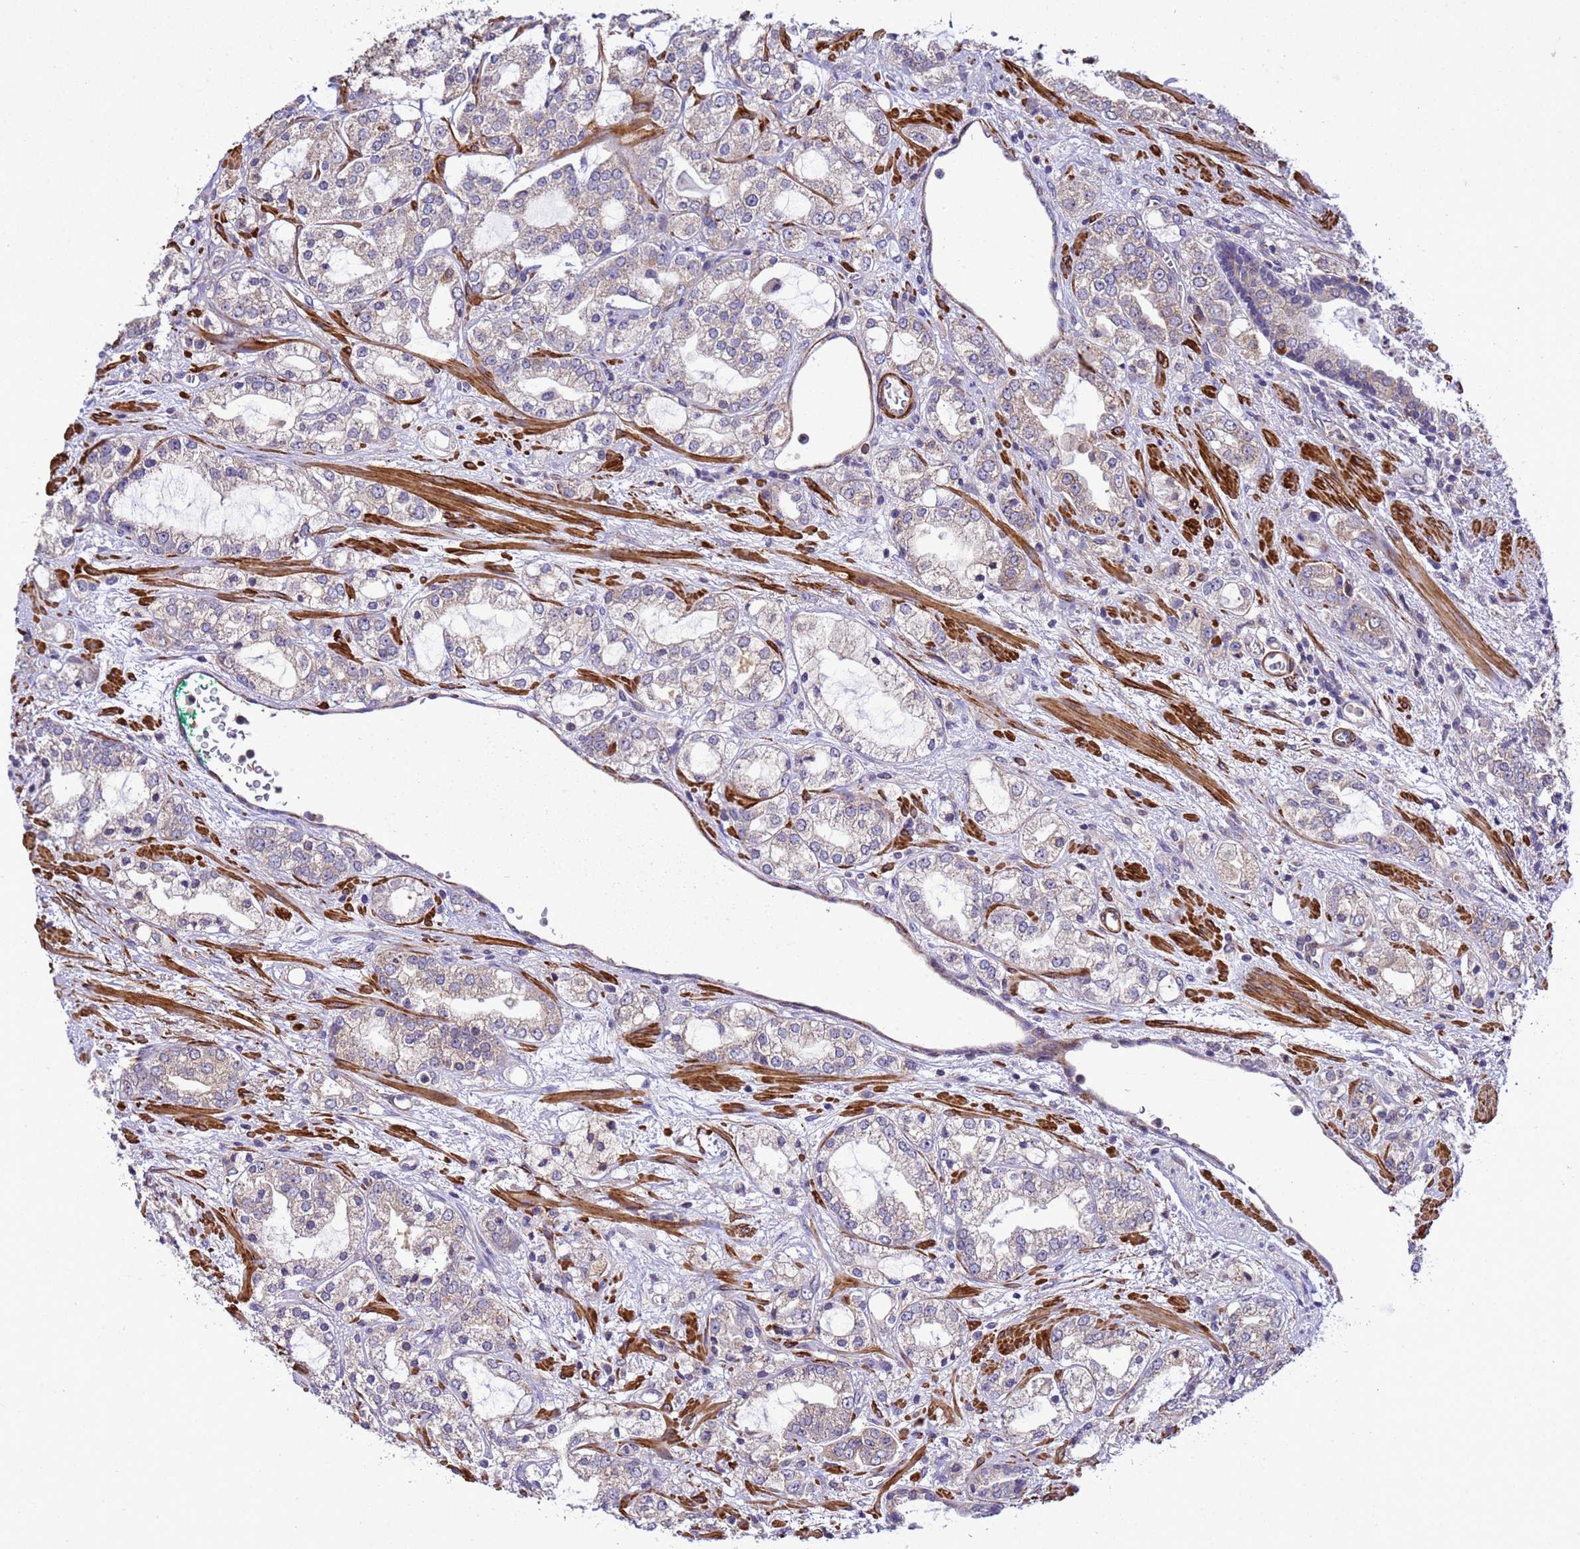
{"staining": {"intensity": "weak", "quantity": "25%-75%", "location": "cytoplasmic/membranous"}, "tissue": "prostate cancer", "cell_type": "Tumor cells", "image_type": "cancer", "snomed": [{"axis": "morphology", "description": "Adenocarcinoma, High grade"}, {"axis": "topography", "description": "Prostate"}], "caption": "Immunohistochemistry (IHC) of human prostate cancer (high-grade adenocarcinoma) shows low levels of weak cytoplasmic/membranous staining in approximately 25%-75% of tumor cells. The staining was performed using DAB, with brown indicating positive protein expression. Nuclei are stained blue with hematoxylin.", "gene": "GEN1", "patient": {"sex": "male", "age": 64}}